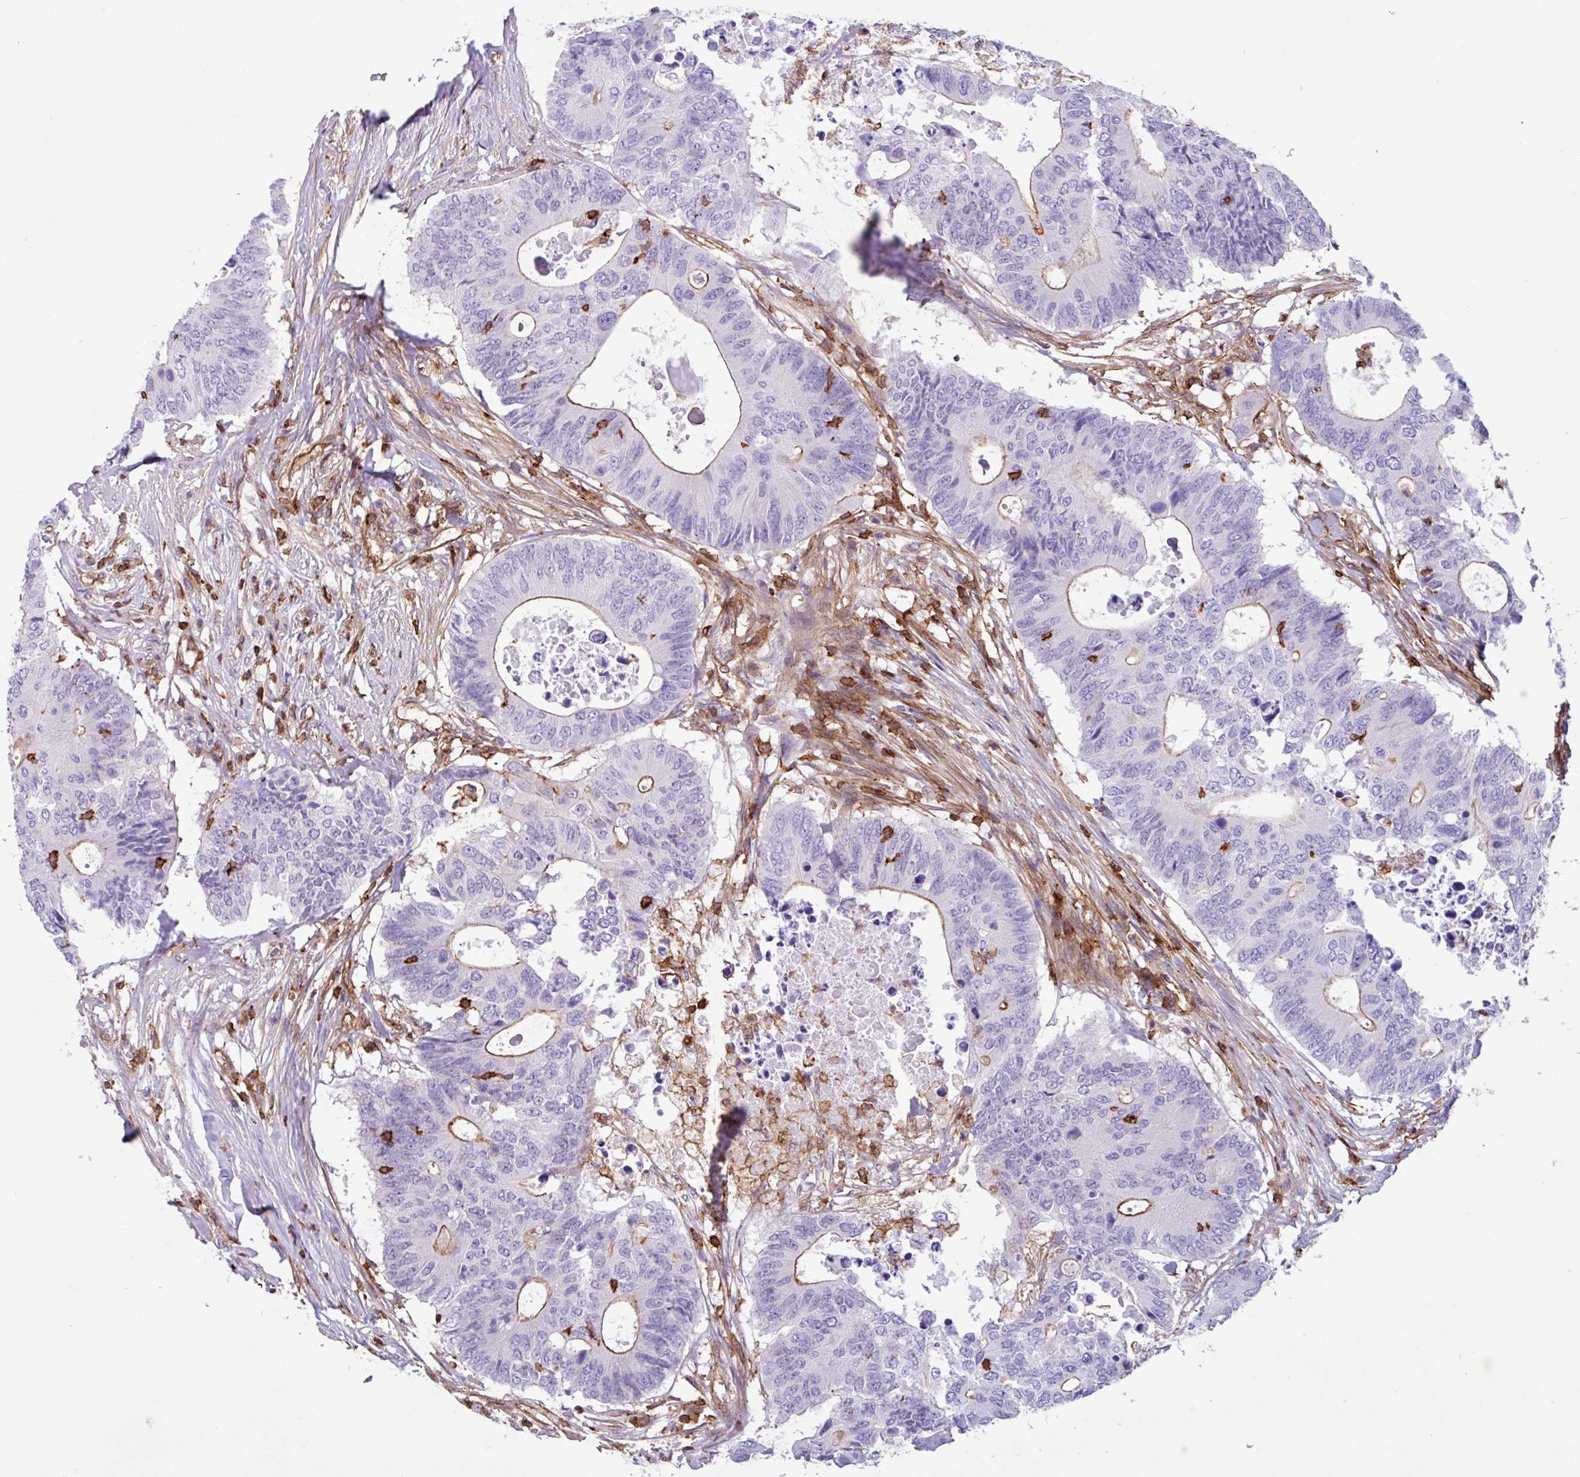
{"staining": {"intensity": "moderate", "quantity": "<25%", "location": "cytoplasmic/membranous"}, "tissue": "colorectal cancer", "cell_type": "Tumor cells", "image_type": "cancer", "snomed": [{"axis": "morphology", "description": "Adenocarcinoma, NOS"}, {"axis": "topography", "description": "Colon"}], "caption": "Protein expression analysis of colorectal cancer (adenocarcinoma) shows moderate cytoplasmic/membranous expression in approximately <25% of tumor cells.", "gene": "PPP1R18", "patient": {"sex": "male", "age": 71}}